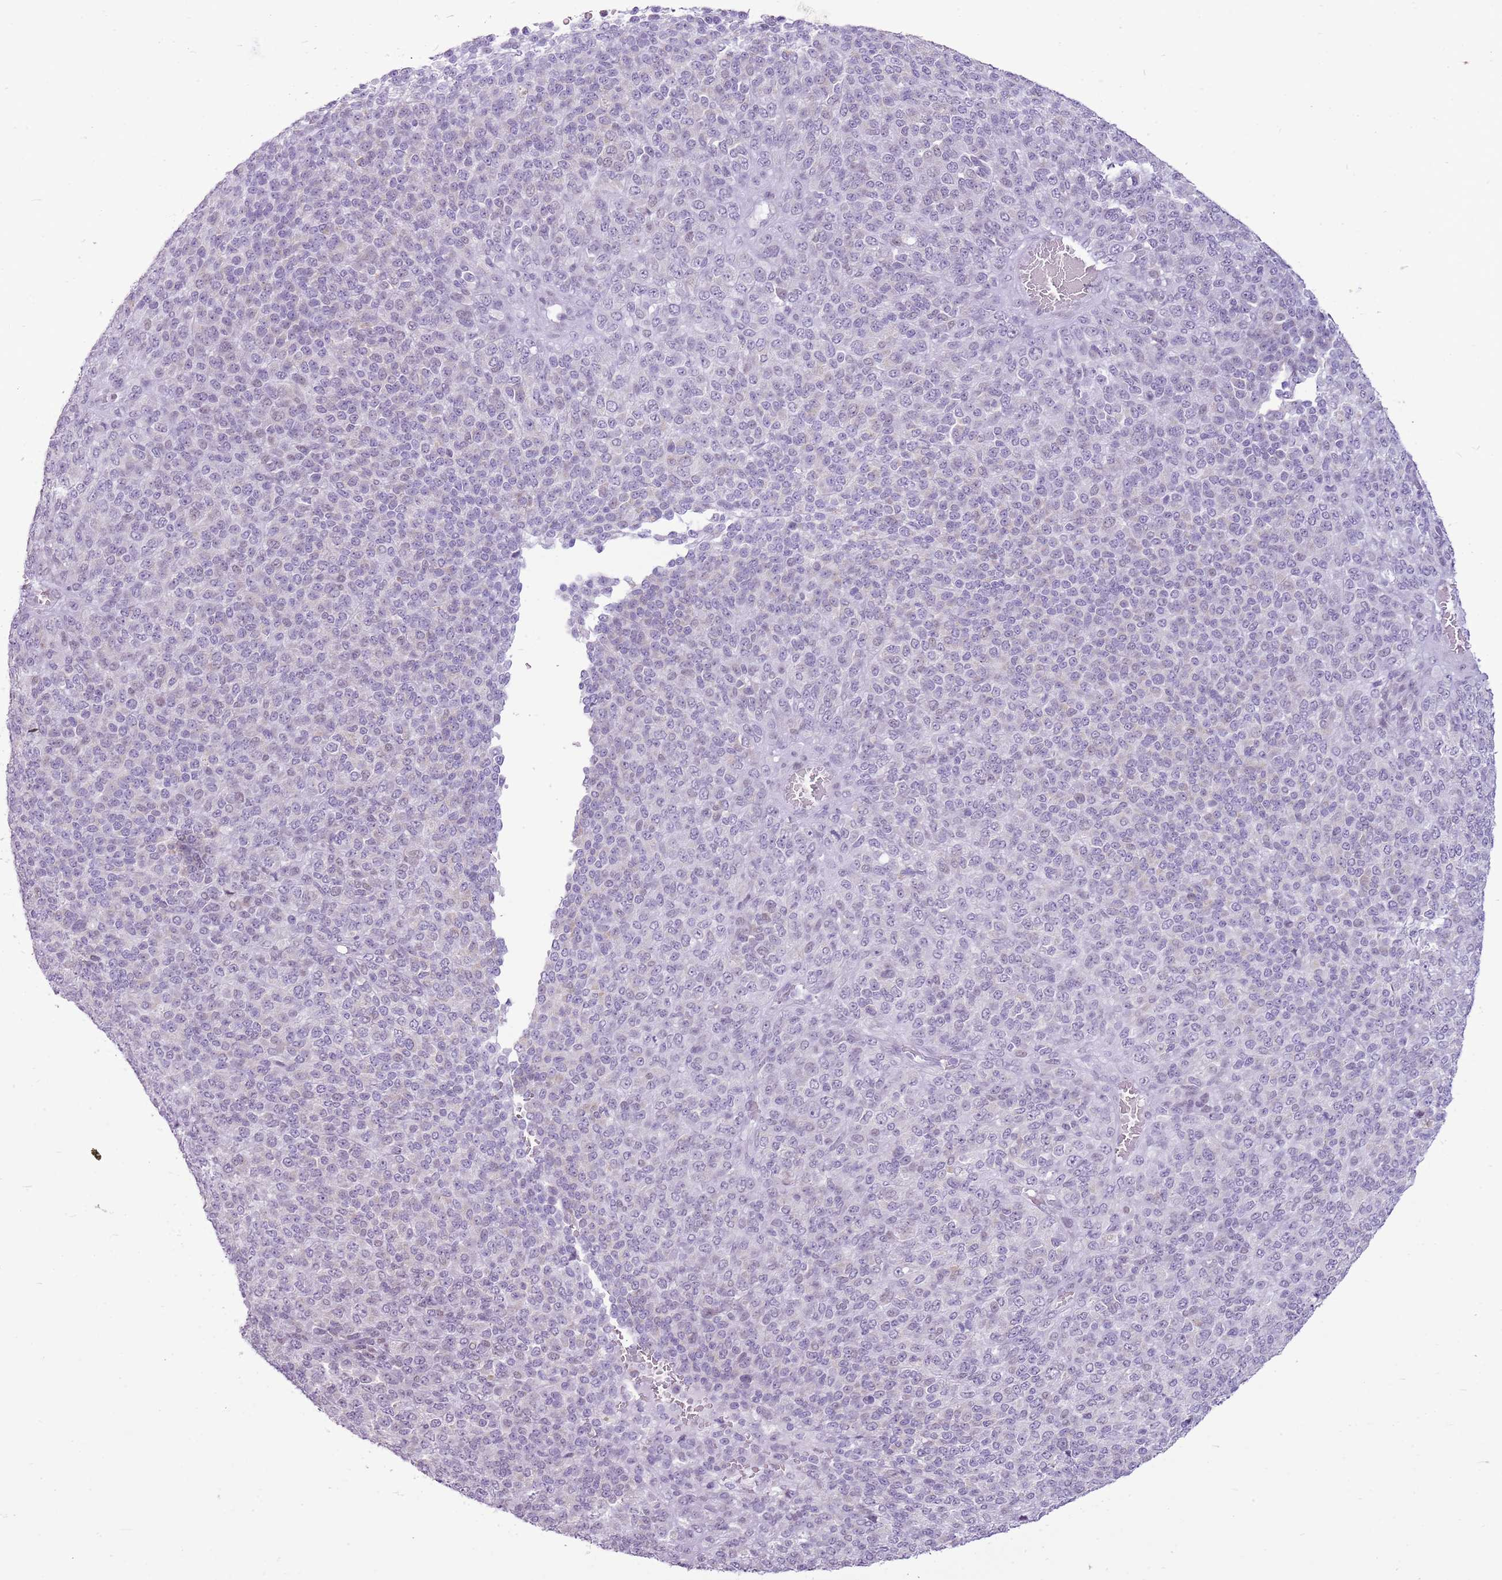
{"staining": {"intensity": "negative", "quantity": "none", "location": "none"}, "tissue": "melanoma", "cell_type": "Tumor cells", "image_type": "cancer", "snomed": [{"axis": "morphology", "description": "Malignant melanoma, Metastatic site"}, {"axis": "topography", "description": "Brain"}], "caption": "This is an immunohistochemistry (IHC) photomicrograph of malignant melanoma (metastatic site). There is no expression in tumor cells.", "gene": "RPL3L", "patient": {"sex": "female", "age": 56}}